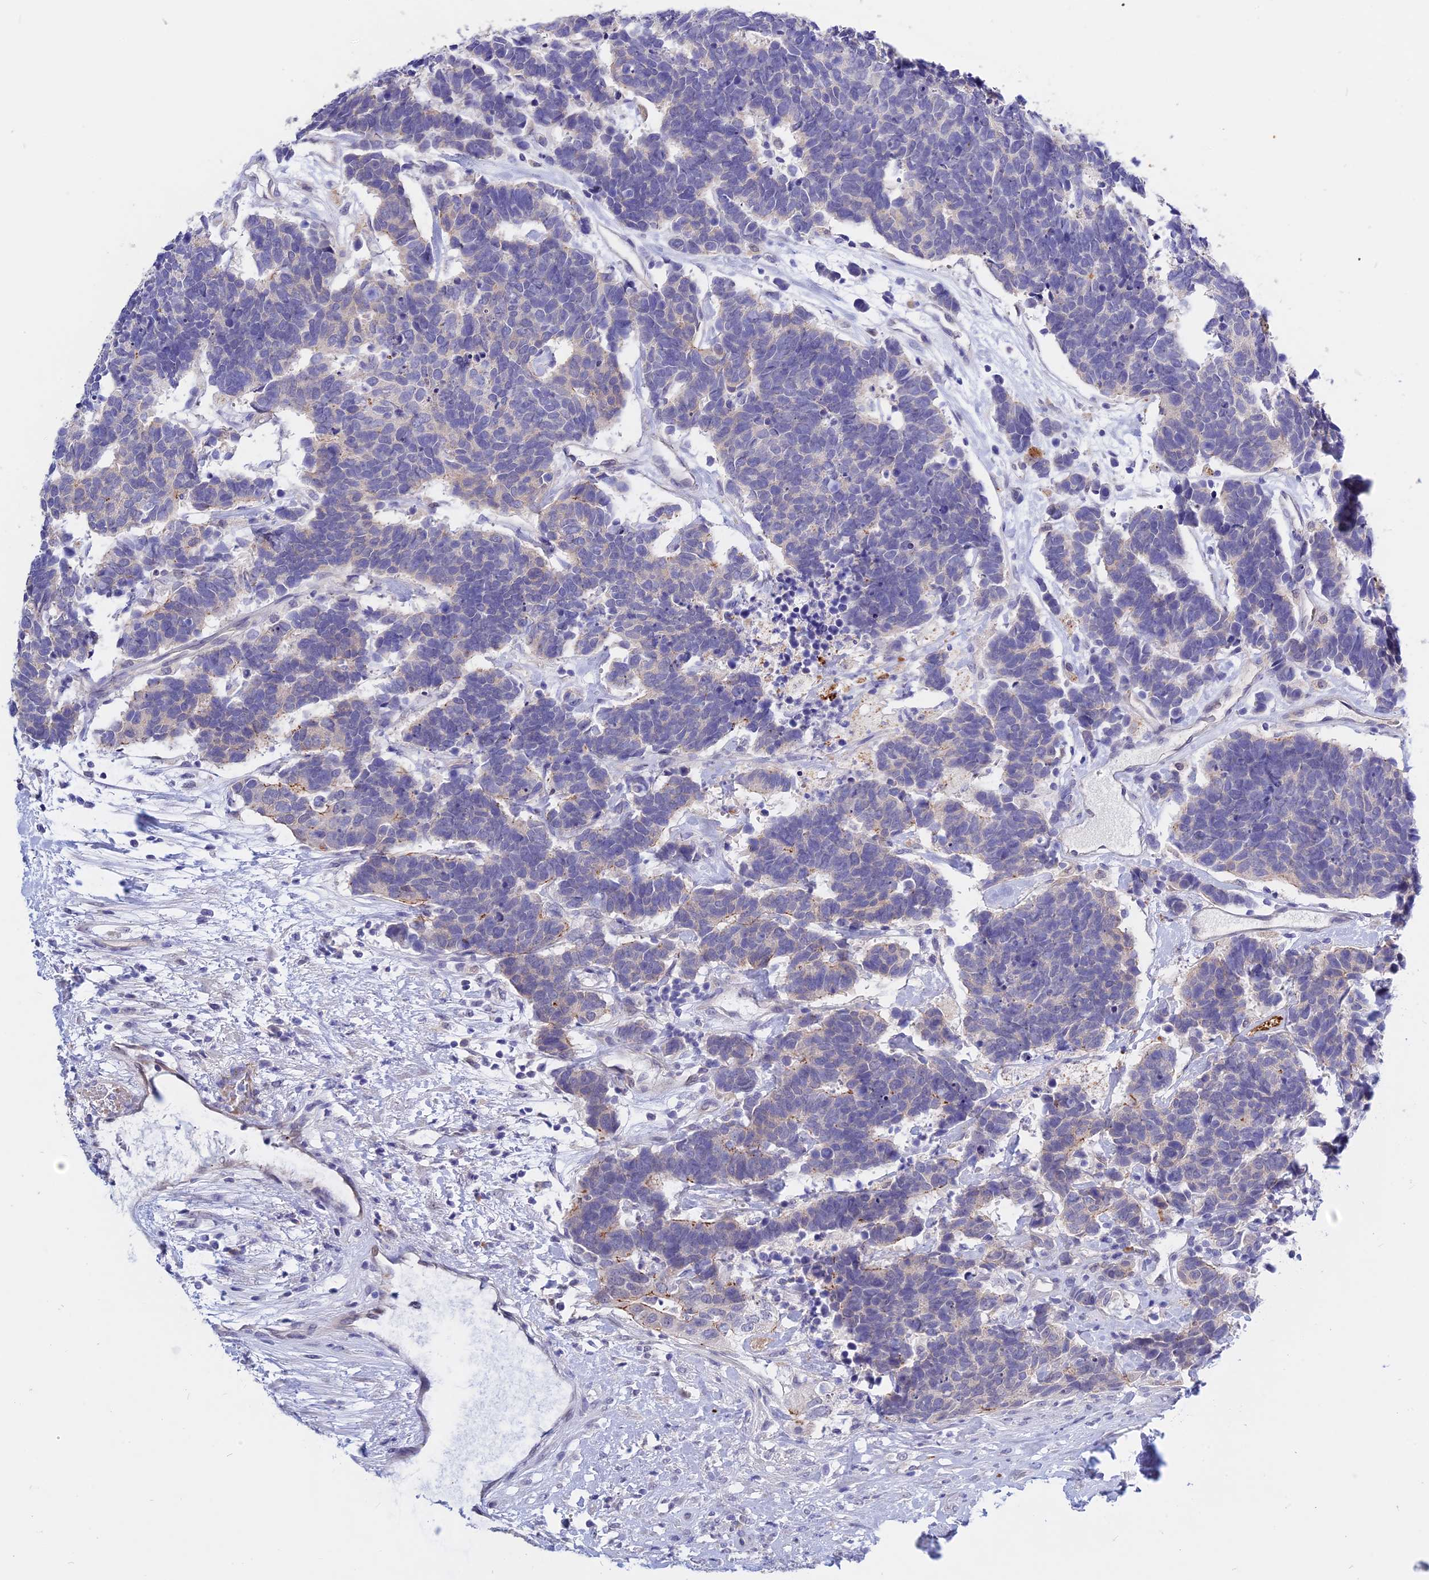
{"staining": {"intensity": "weak", "quantity": "<25%", "location": "cytoplasmic/membranous"}, "tissue": "carcinoid", "cell_type": "Tumor cells", "image_type": "cancer", "snomed": [{"axis": "morphology", "description": "Carcinoma, NOS"}, {"axis": "morphology", "description": "Carcinoid, malignant, NOS"}, {"axis": "topography", "description": "Urinary bladder"}], "caption": "Micrograph shows no protein staining in tumor cells of carcinoid tissue. (Stains: DAB (3,3'-diaminobenzidine) immunohistochemistry with hematoxylin counter stain, Microscopy: brightfield microscopy at high magnification).", "gene": "GK5", "patient": {"sex": "male", "age": 57}}